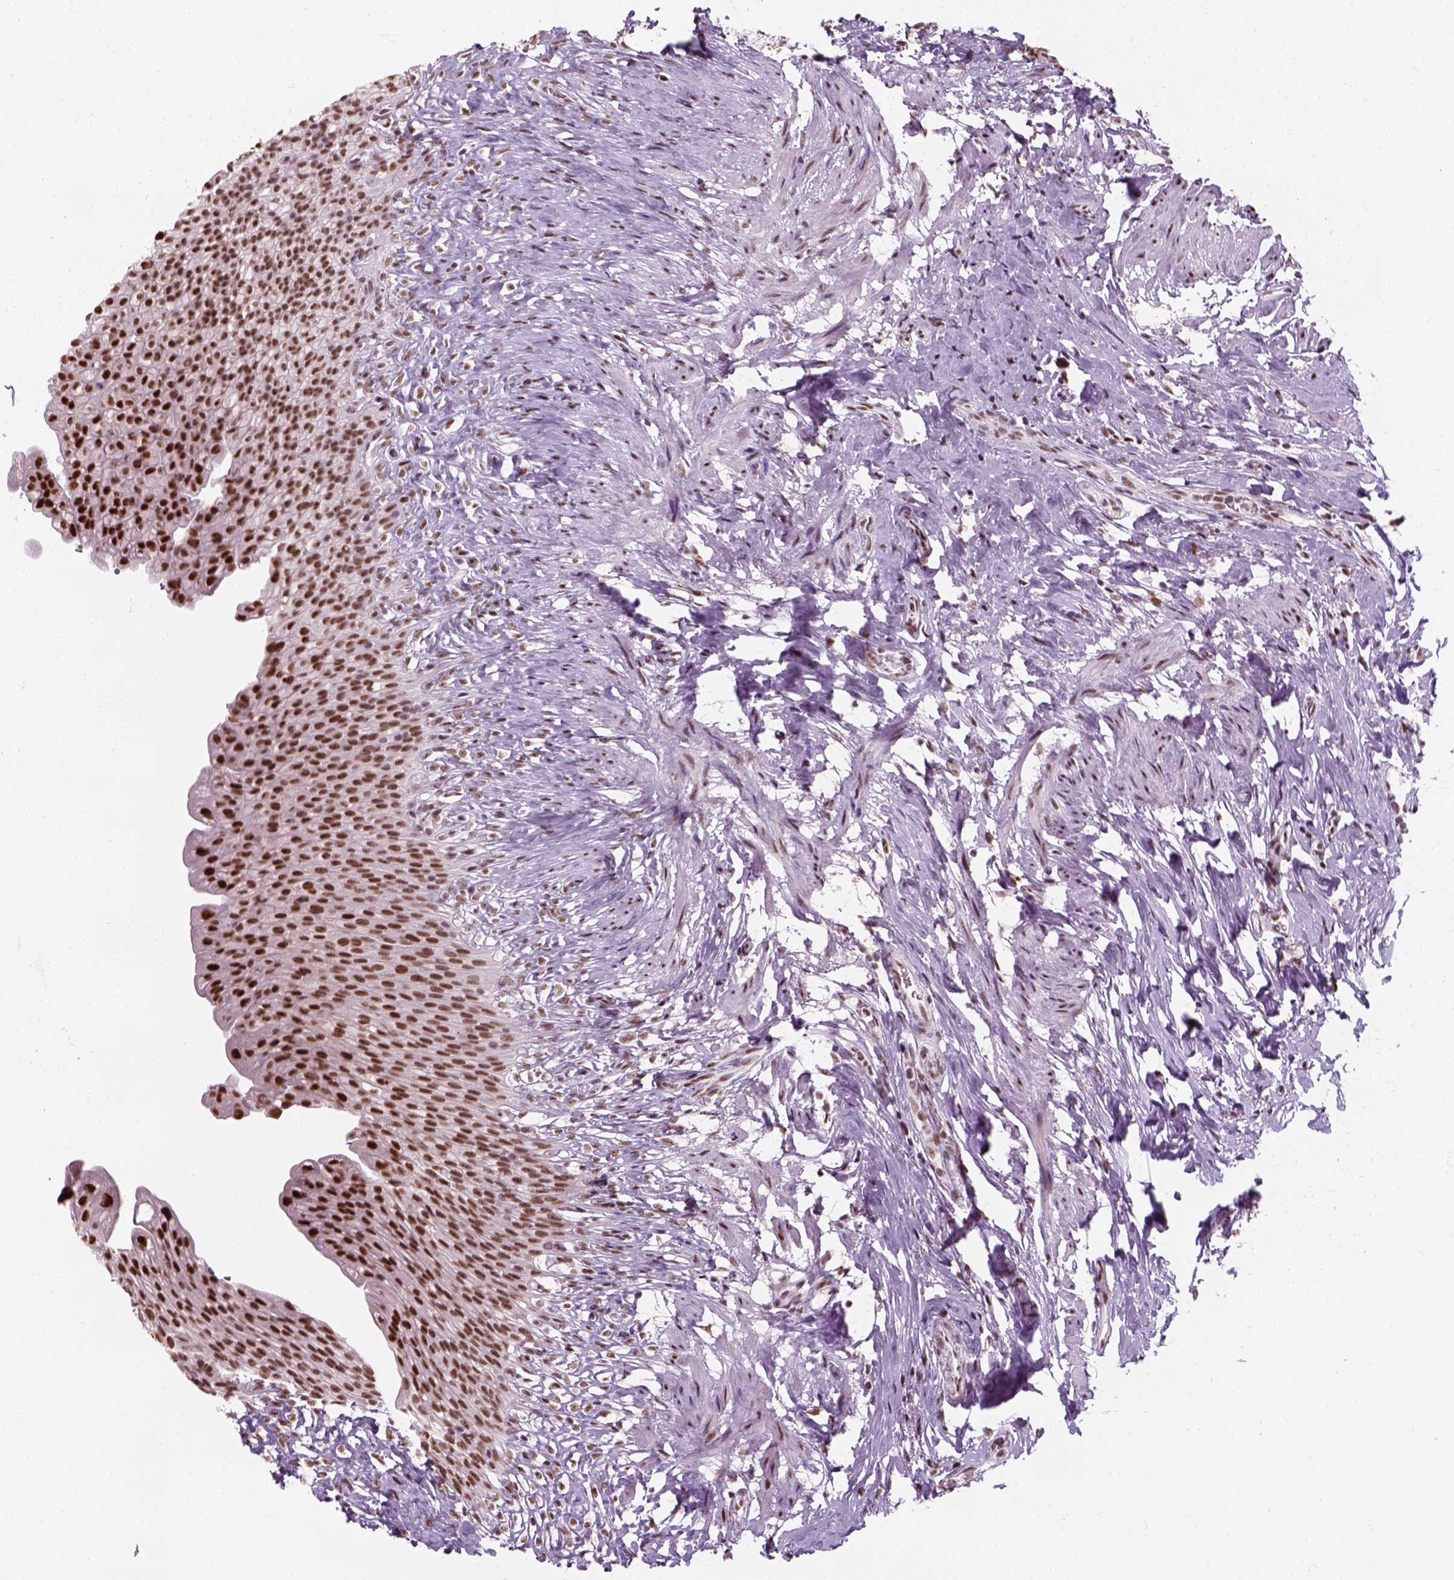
{"staining": {"intensity": "strong", "quantity": ">75%", "location": "nuclear"}, "tissue": "urinary bladder", "cell_type": "Urothelial cells", "image_type": "normal", "snomed": [{"axis": "morphology", "description": "Normal tissue, NOS"}, {"axis": "topography", "description": "Urinary bladder"}, {"axis": "topography", "description": "Prostate"}], "caption": "Immunohistochemistry (IHC) (DAB) staining of normal human urinary bladder shows strong nuclear protein positivity in approximately >75% of urothelial cells.", "gene": "GTF2F1", "patient": {"sex": "male", "age": 76}}